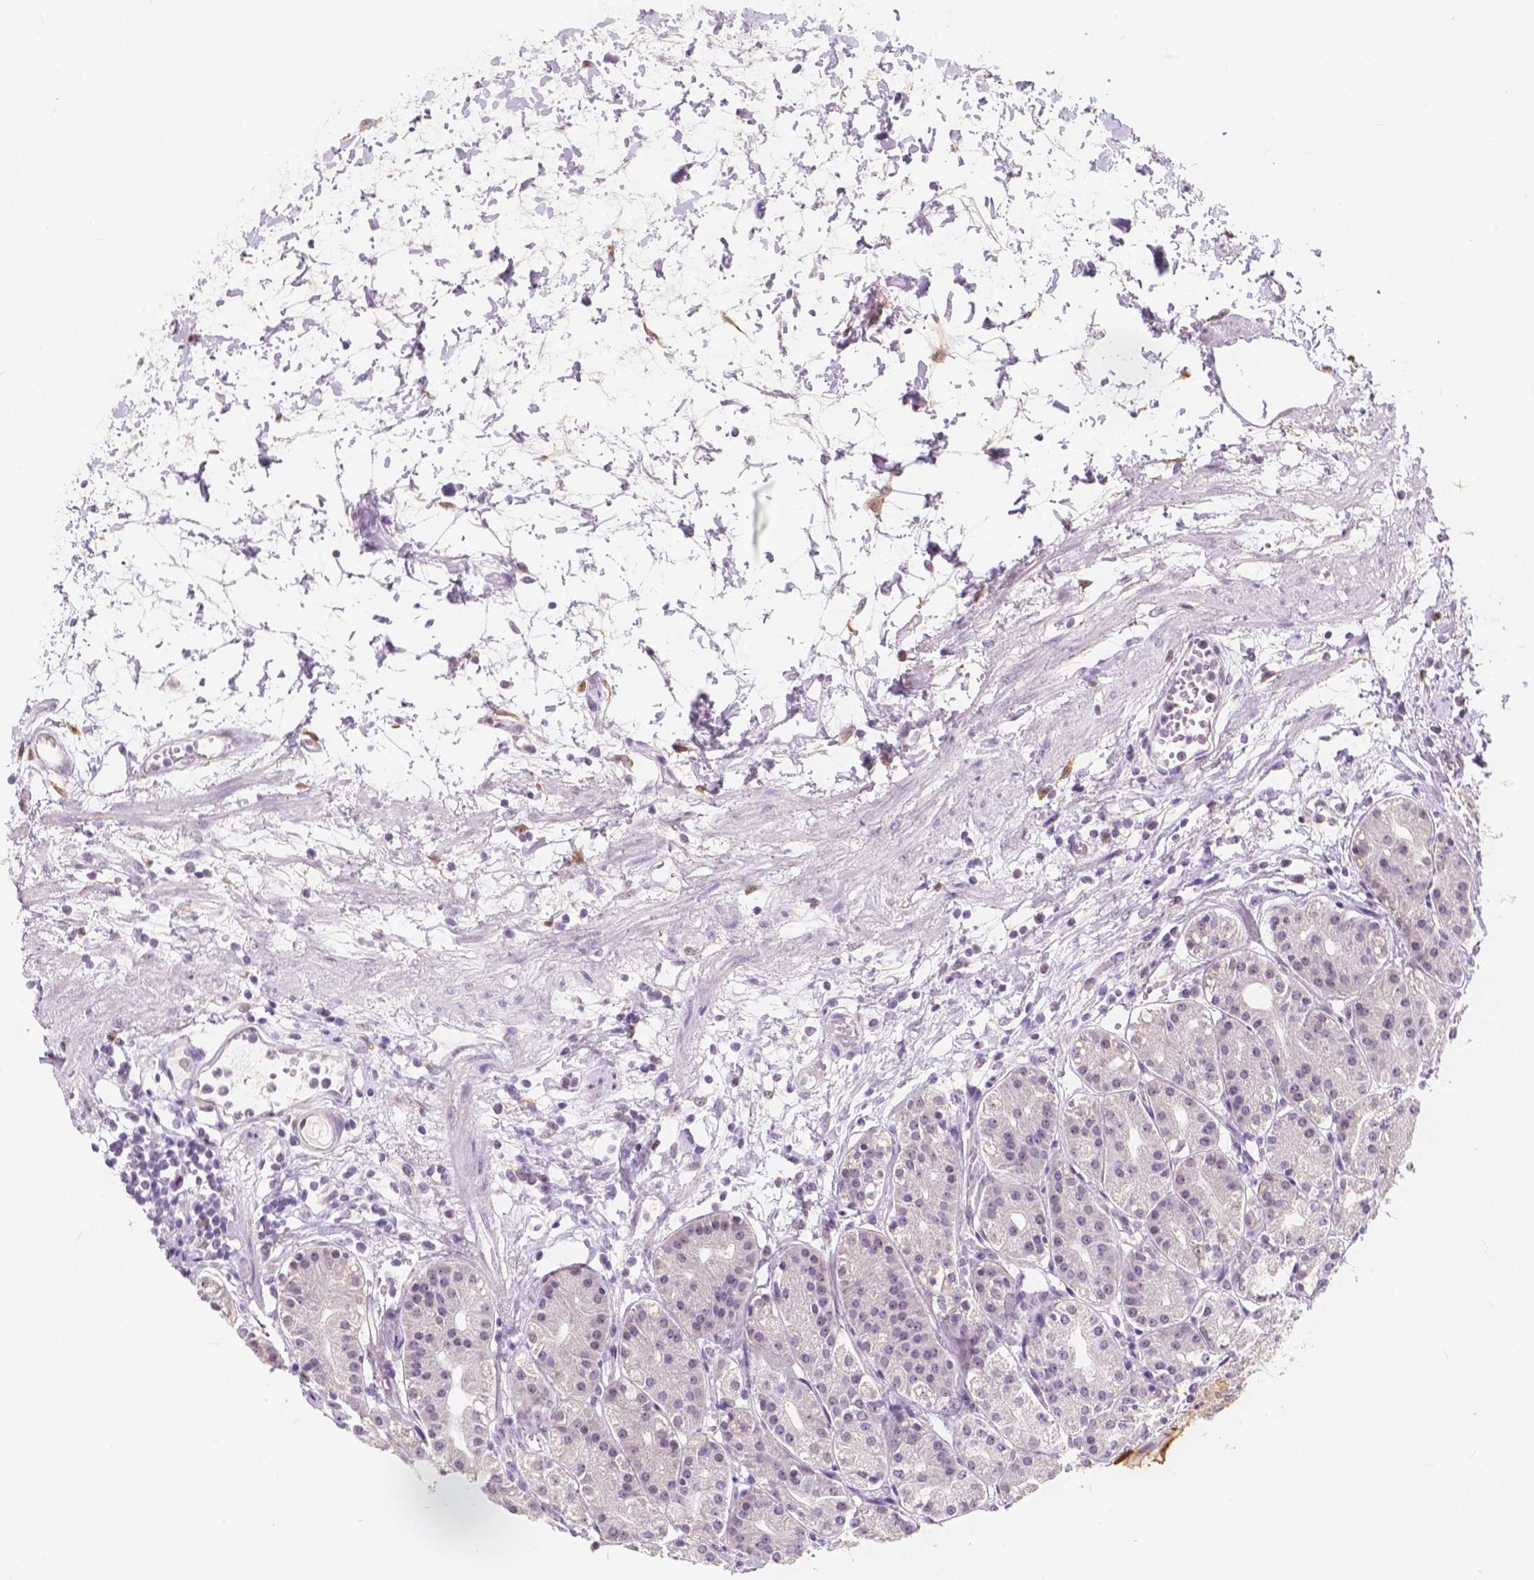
{"staining": {"intensity": "weak", "quantity": "25%-75%", "location": "cytoplasmic/membranous,nuclear"}, "tissue": "stomach", "cell_type": "Glandular cells", "image_type": "normal", "snomed": [{"axis": "morphology", "description": "Normal tissue, NOS"}, {"axis": "topography", "description": "Skeletal muscle"}, {"axis": "topography", "description": "Stomach"}], "caption": "Protein expression analysis of benign human stomach reveals weak cytoplasmic/membranous,nuclear expression in about 25%-75% of glandular cells.", "gene": "NOLC1", "patient": {"sex": "female", "age": 57}}